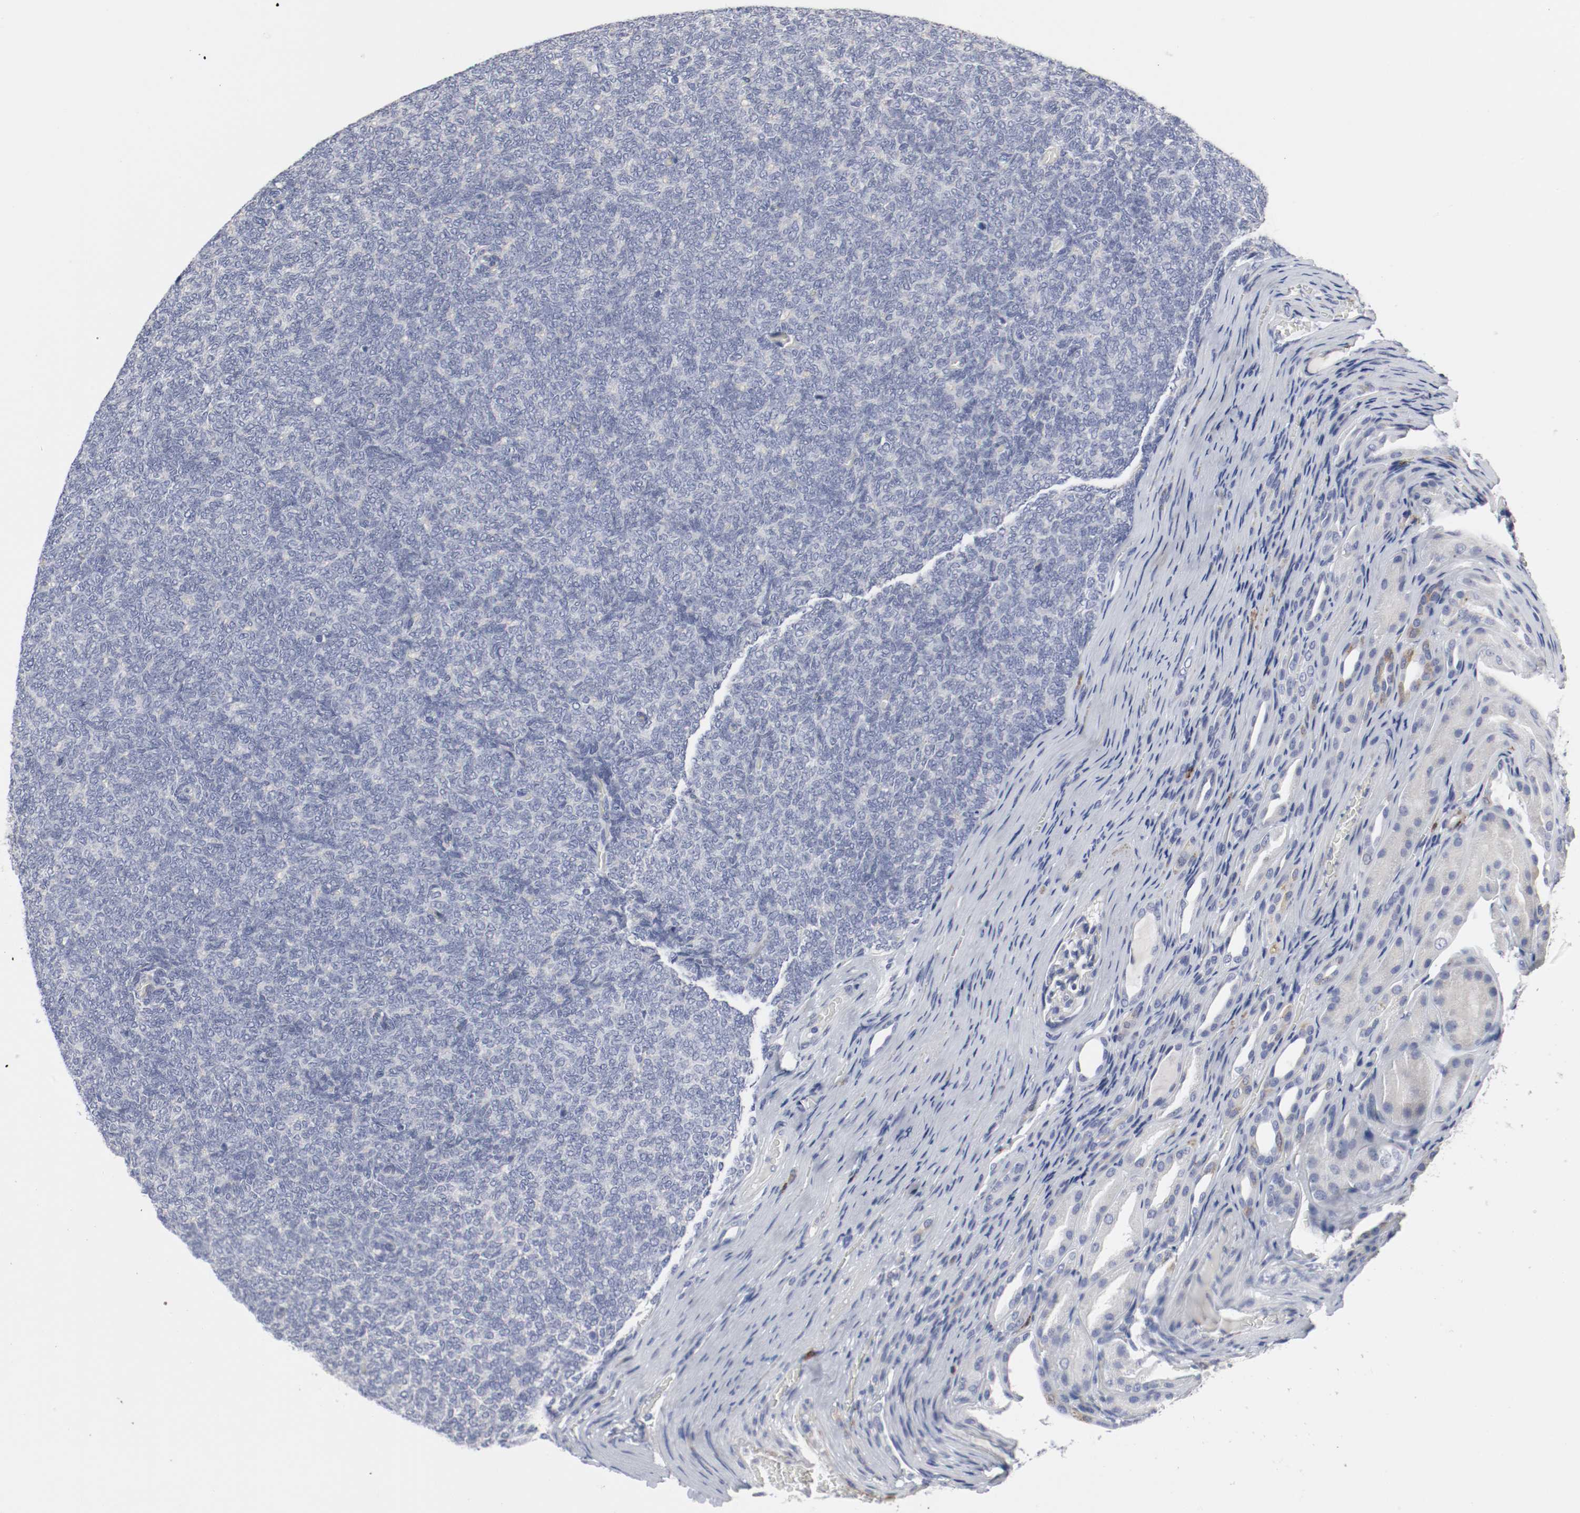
{"staining": {"intensity": "negative", "quantity": "none", "location": "none"}, "tissue": "renal cancer", "cell_type": "Tumor cells", "image_type": "cancer", "snomed": [{"axis": "morphology", "description": "Neoplasm, malignant, NOS"}, {"axis": "topography", "description": "Kidney"}], "caption": "DAB (3,3'-diaminobenzidine) immunohistochemical staining of neoplasm (malignant) (renal) reveals no significant positivity in tumor cells.", "gene": "KIT", "patient": {"sex": "male", "age": 28}}